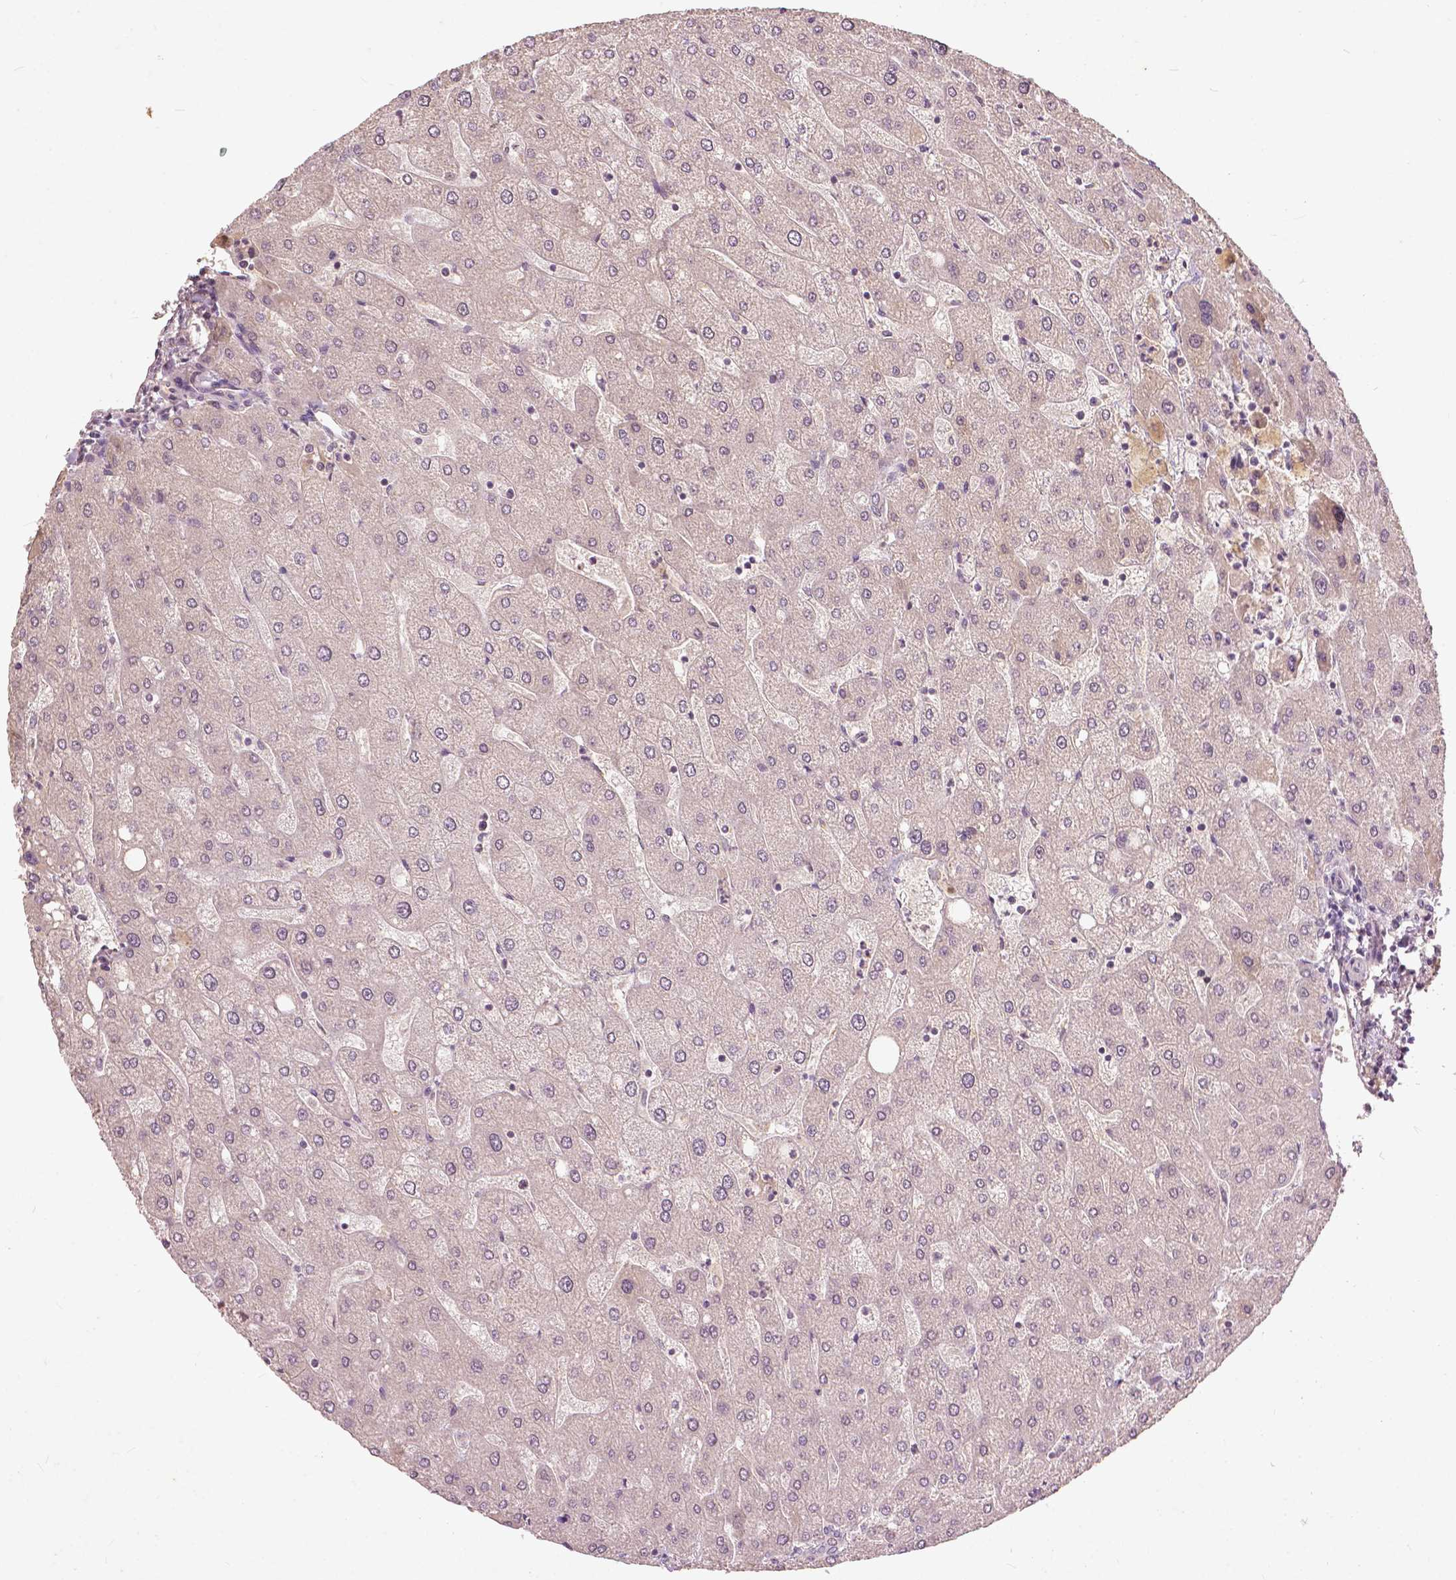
{"staining": {"intensity": "negative", "quantity": "none", "location": "none"}, "tissue": "liver", "cell_type": "Cholangiocytes", "image_type": "normal", "snomed": [{"axis": "morphology", "description": "Normal tissue, NOS"}, {"axis": "topography", "description": "Liver"}], "caption": "This is an immunohistochemistry histopathology image of unremarkable liver. There is no staining in cholangiocytes.", "gene": "ANGPTL4", "patient": {"sex": "male", "age": 67}}